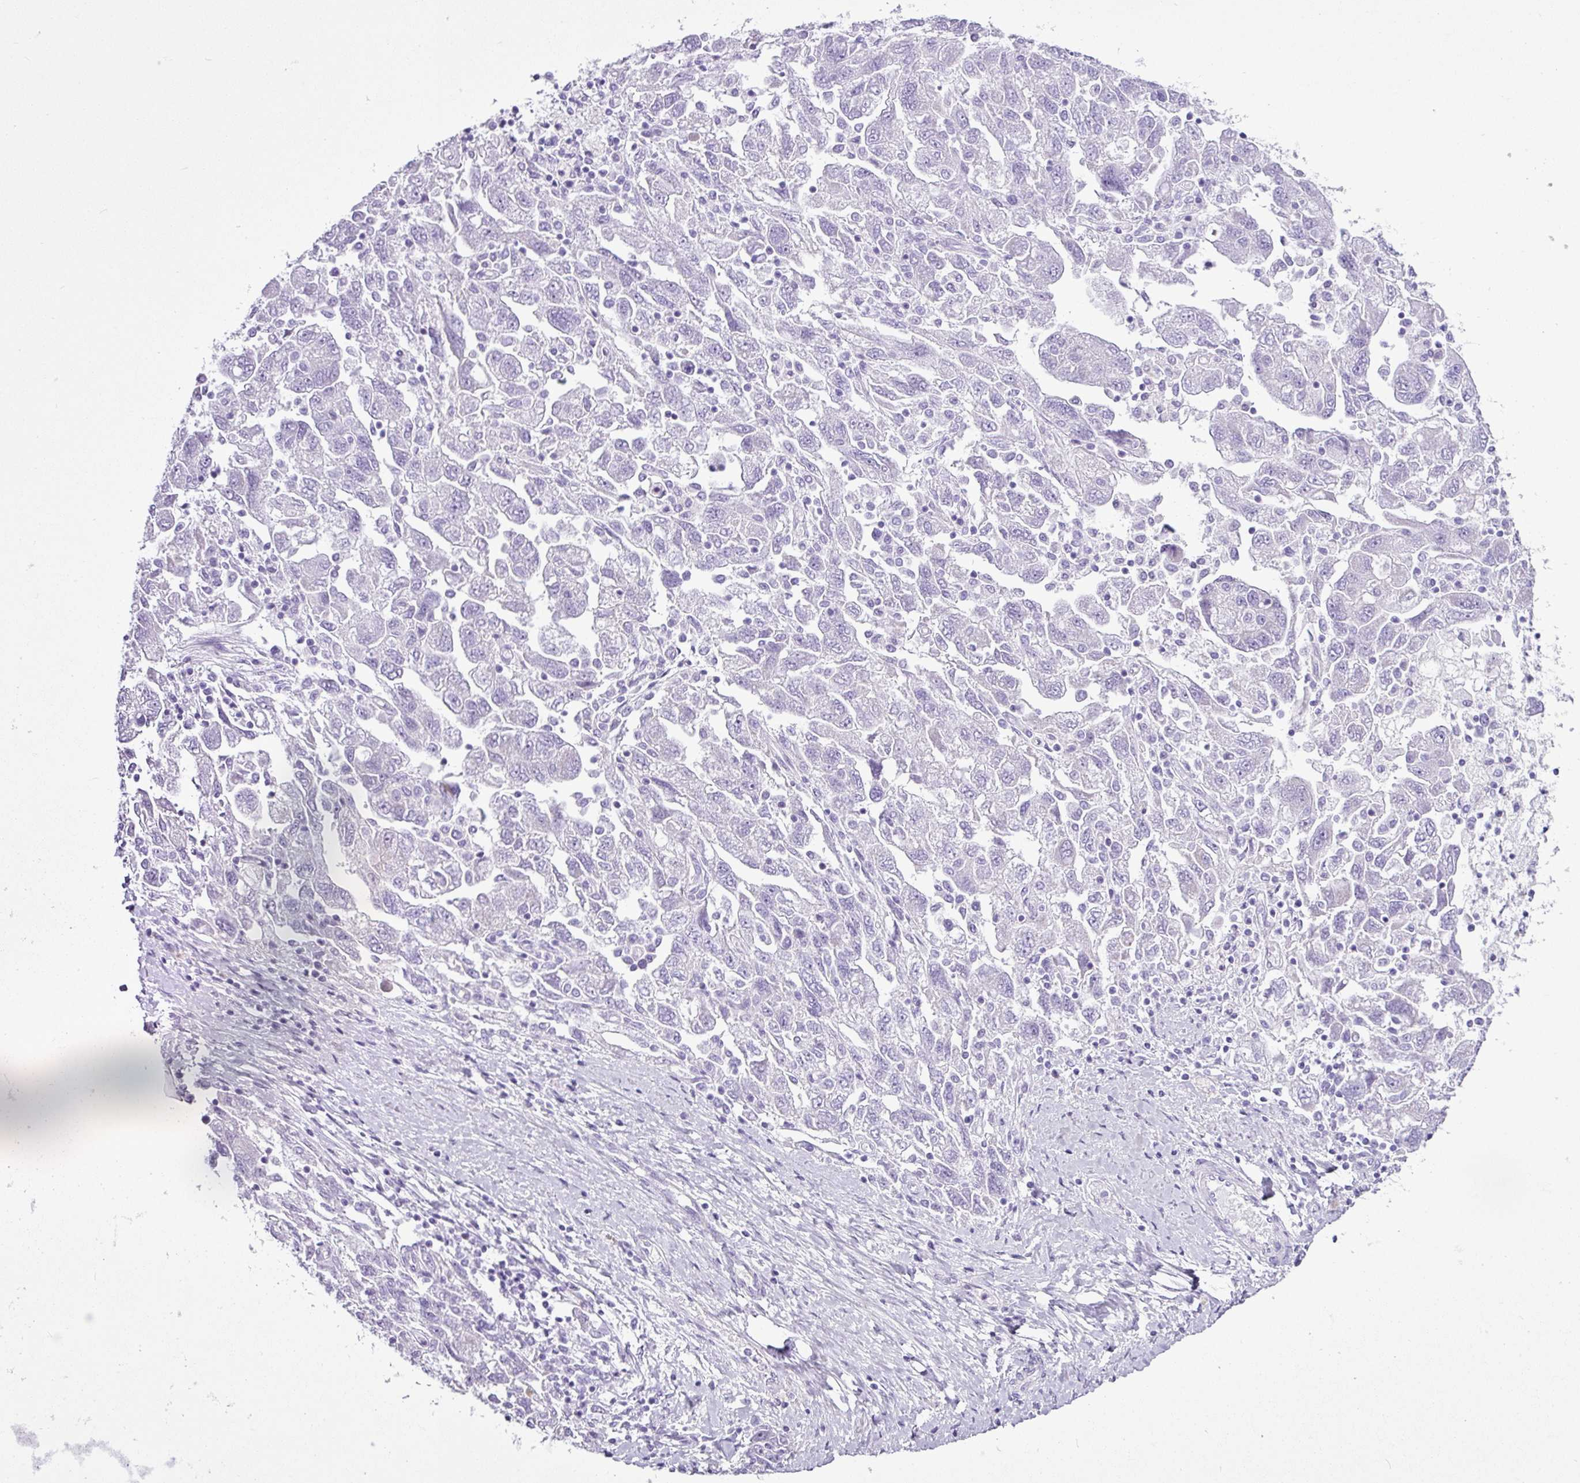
{"staining": {"intensity": "negative", "quantity": "none", "location": "none"}, "tissue": "ovarian cancer", "cell_type": "Tumor cells", "image_type": "cancer", "snomed": [{"axis": "morphology", "description": "Carcinoma, NOS"}, {"axis": "morphology", "description": "Cystadenocarcinoma, serous, NOS"}, {"axis": "topography", "description": "Ovary"}], "caption": "Immunohistochemistry (IHC) of serous cystadenocarcinoma (ovarian) reveals no positivity in tumor cells.", "gene": "LILRB4", "patient": {"sex": "female", "age": 69}}